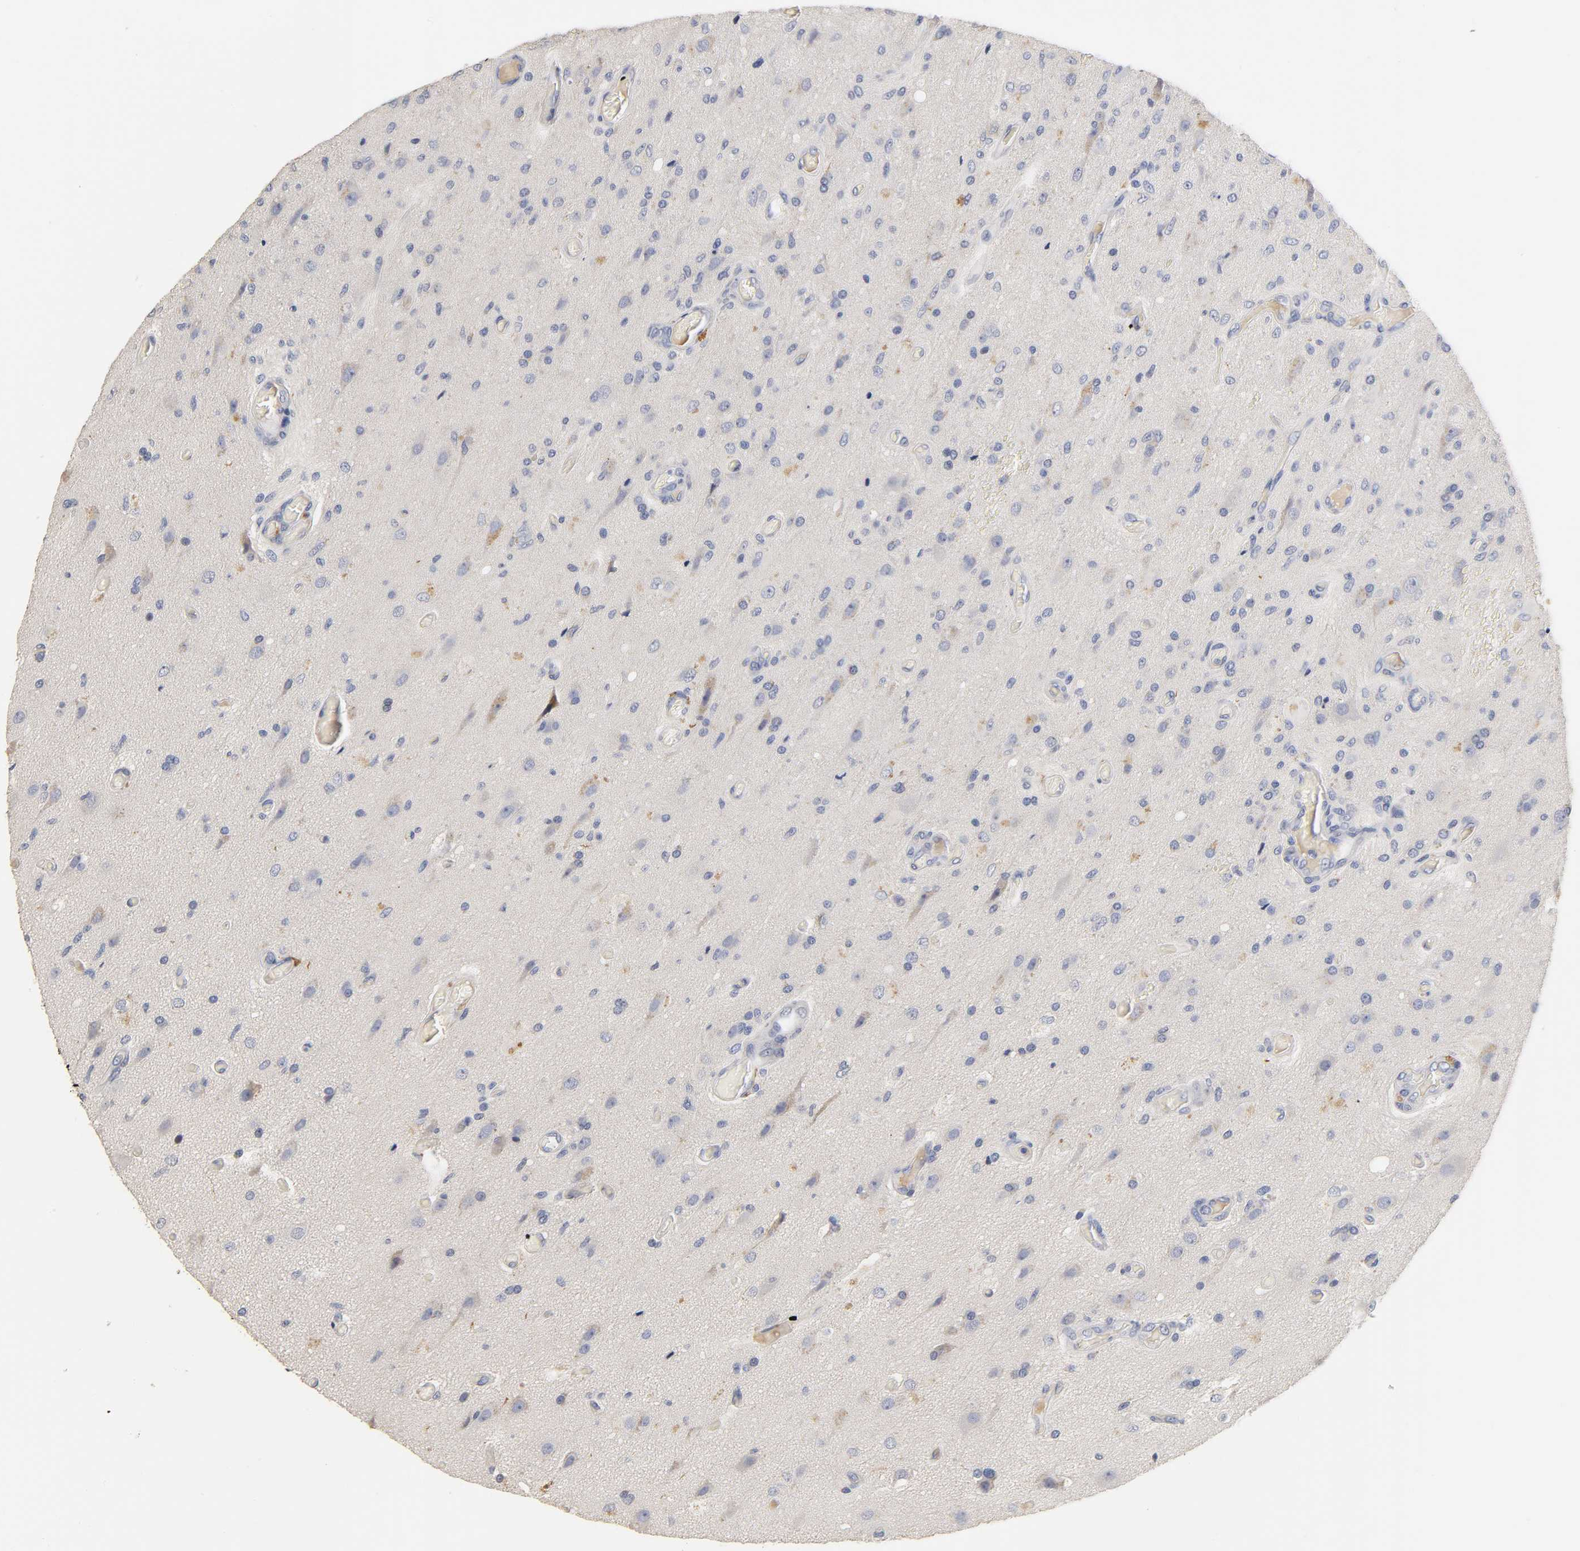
{"staining": {"intensity": "weak", "quantity": "<25%", "location": "cytoplasmic/membranous"}, "tissue": "glioma", "cell_type": "Tumor cells", "image_type": "cancer", "snomed": [{"axis": "morphology", "description": "Normal tissue, NOS"}, {"axis": "morphology", "description": "Glioma, malignant, High grade"}, {"axis": "topography", "description": "Cerebral cortex"}], "caption": "Glioma was stained to show a protein in brown. There is no significant positivity in tumor cells.", "gene": "OVOL1", "patient": {"sex": "male", "age": 77}}